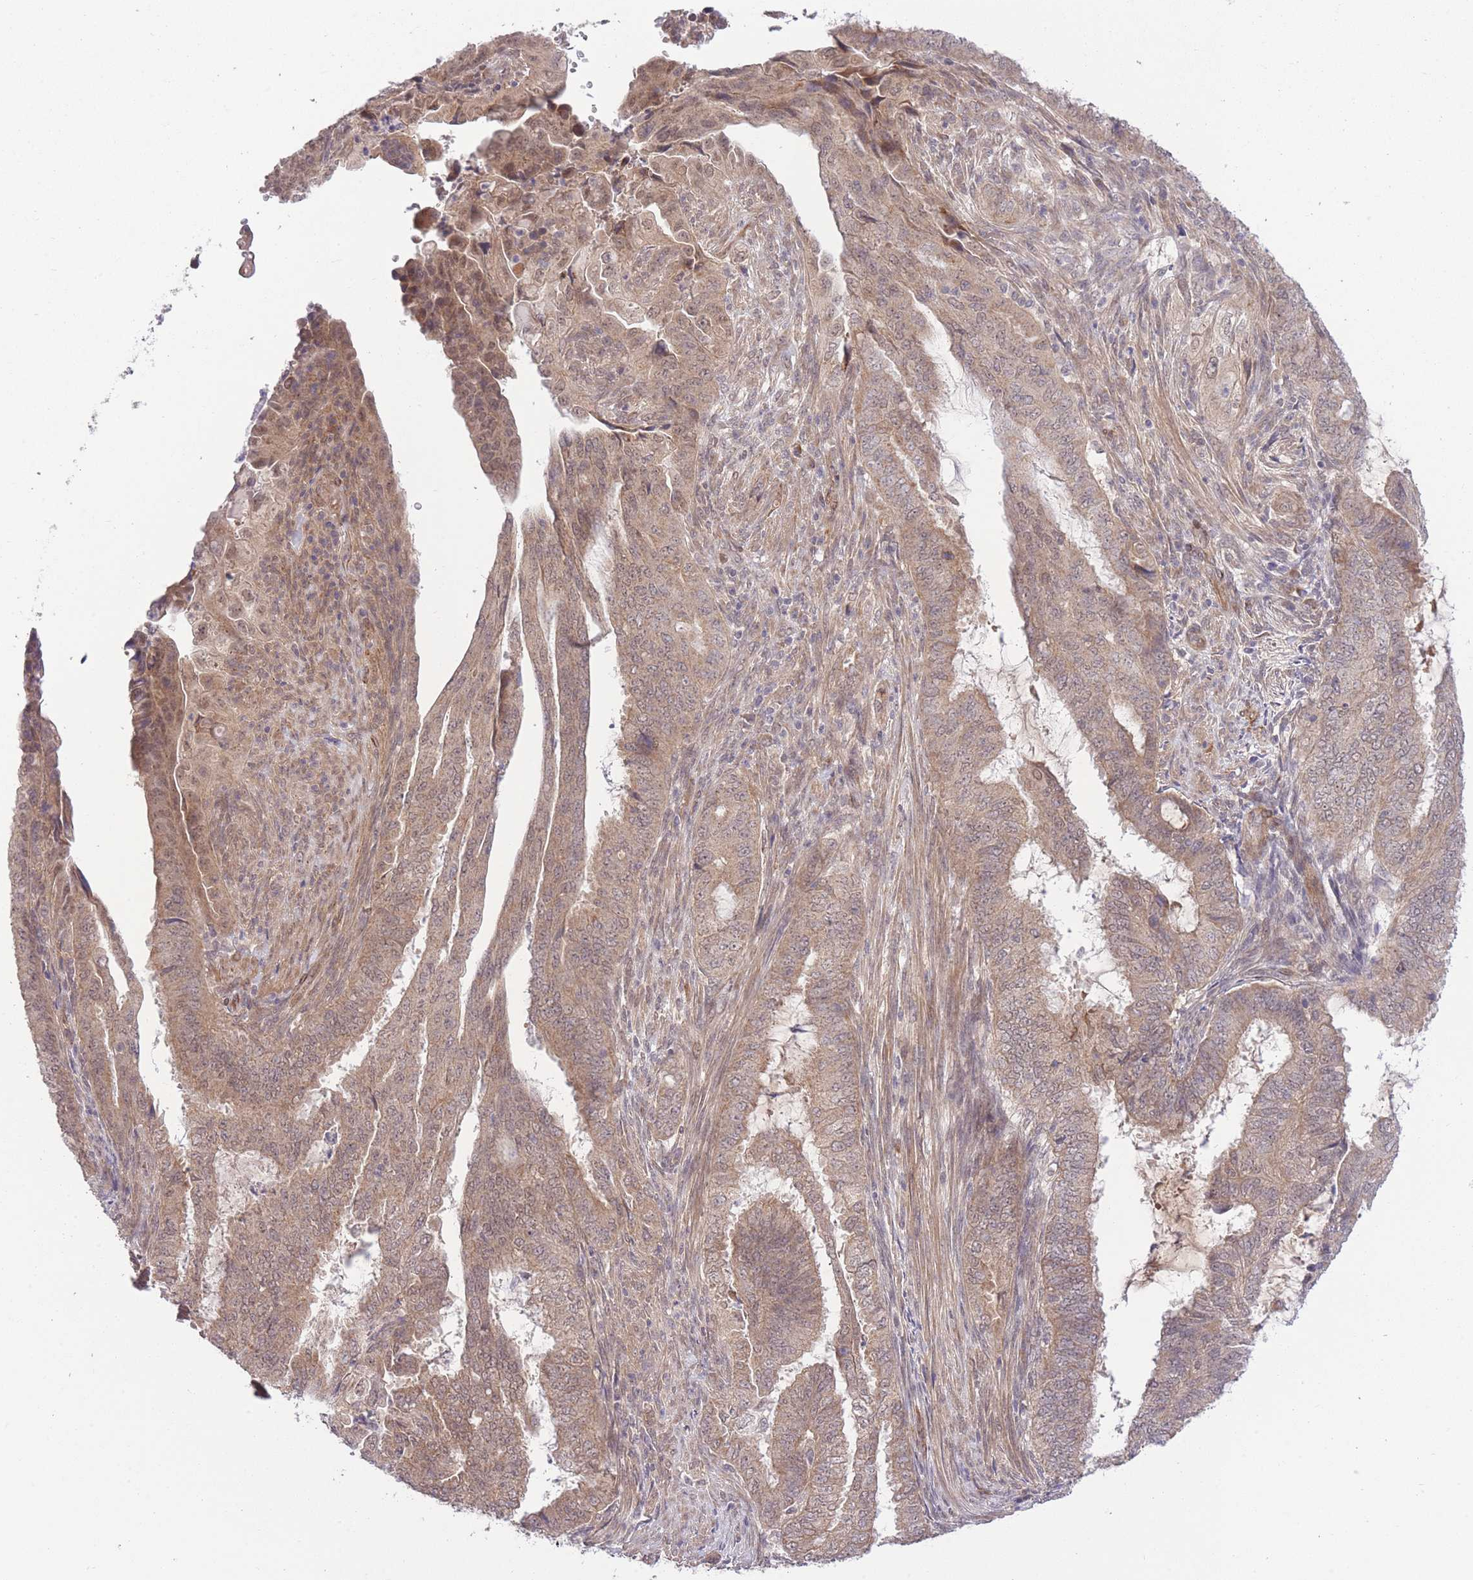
{"staining": {"intensity": "weak", "quantity": ">75%", "location": "cytoplasmic/membranous"}, "tissue": "endometrial cancer", "cell_type": "Tumor cells", "image_type": "cancer", "snomed": [{"axis": "morphology", "description": "Adenocarcinoma, NOS"}, {"axis": "topography", "description": "Endometrium"}], "caption": "Immunohistochemistry histopathology image of human endometrial cancer stained for a protein (brown), which exhibits low levels of weak cytoplasmic/membranous positivity in approximately >75% of tumor cells.", "gene": "ELOA2", "patient": {"sex": "female", "age": 51}}